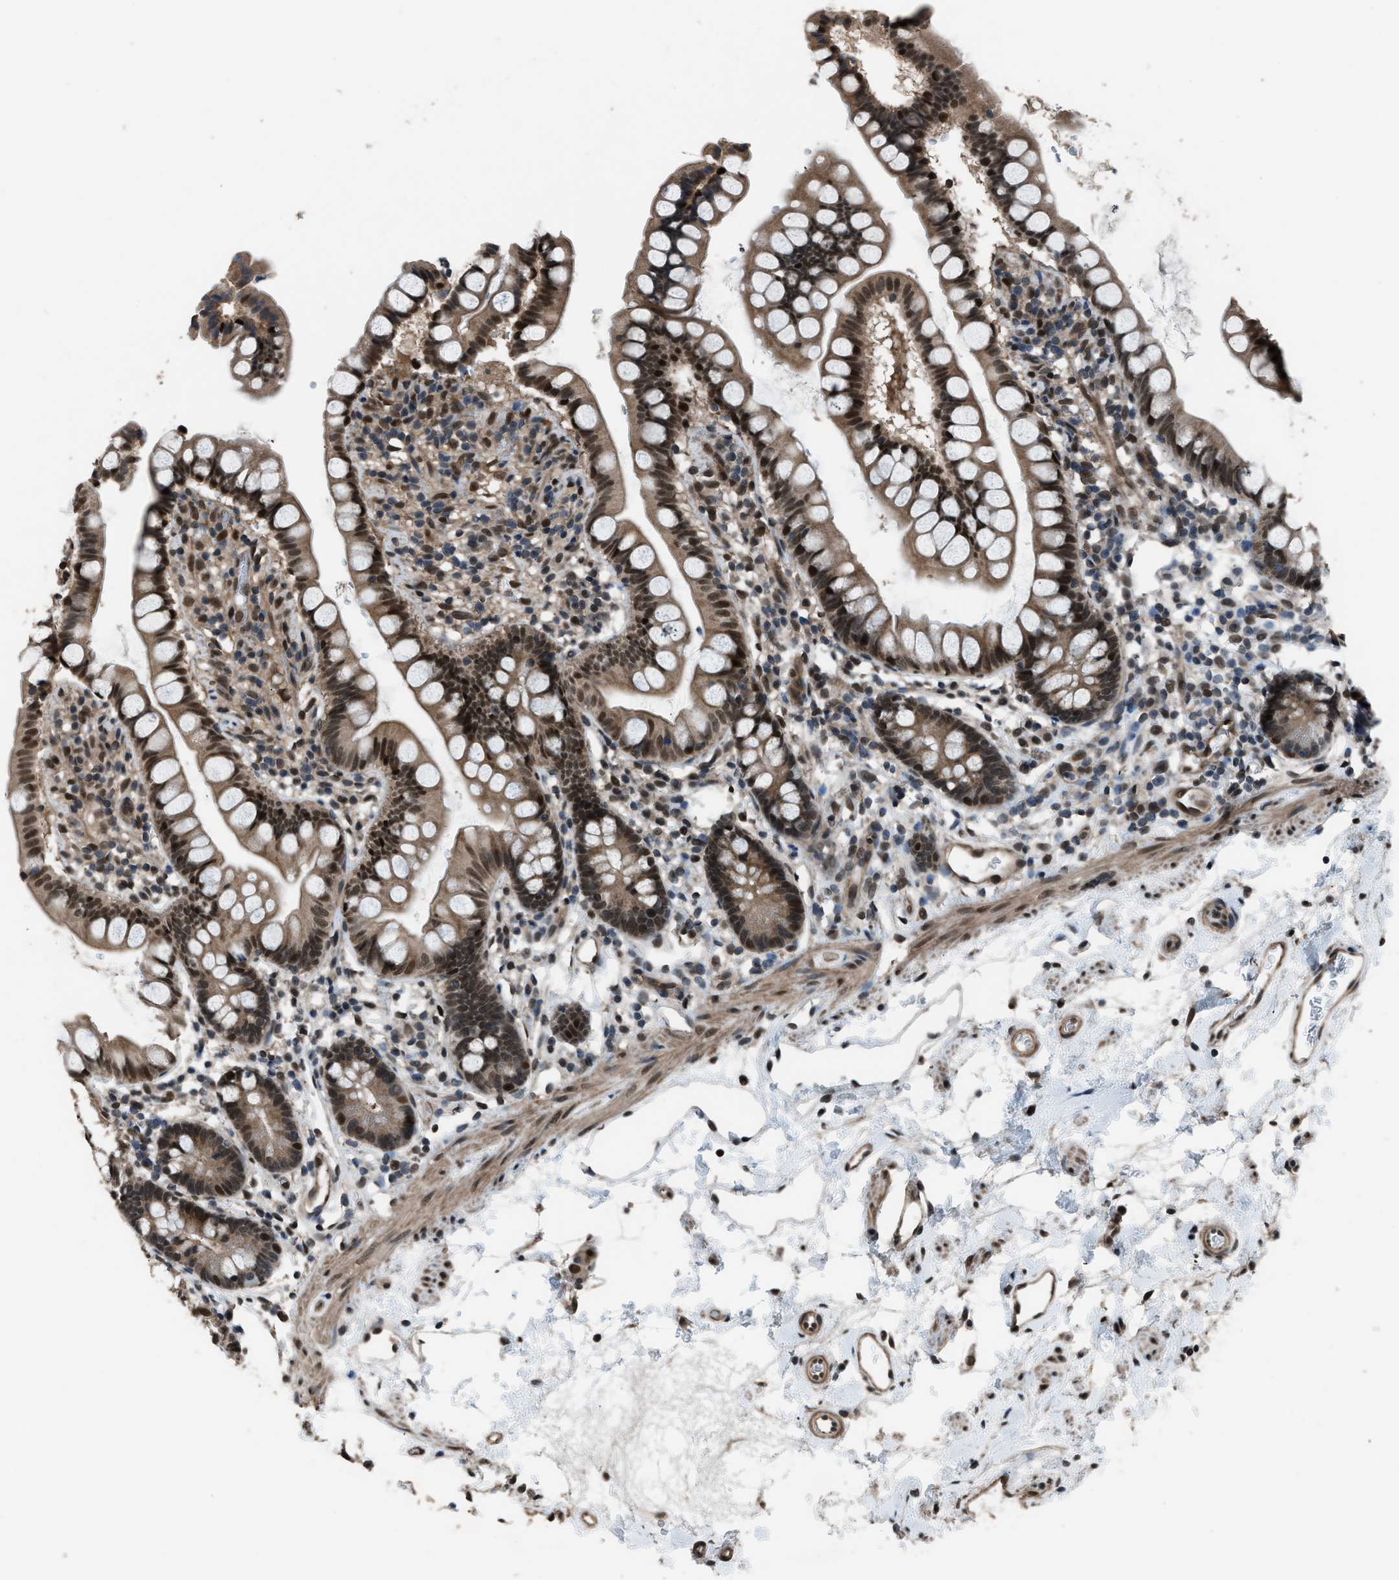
{"staining": {"intensity": "strong", "quantity": "25%-75%", "location": "cytoplasmic/membranous,nuclear"}, "tissue": "small intestine", "cell_type": "Glandular cells", "image_type": "normal", "snomed": [{"axis": "morphology", "description": "Normal tissue, NOS"}, {"axis": "topography", "description": "Small intestine"}], "caption": "The micrograph demonstrates staining of normal small intestine, revealing strong cytoplasmic/membranous,nuclear protein staining (brown color) within glandular cells. The protein is shown in brown color, while the nuclei are stained blue.", "gene": "KPNA6", "patient": {"sex": "female", "age": 84}}